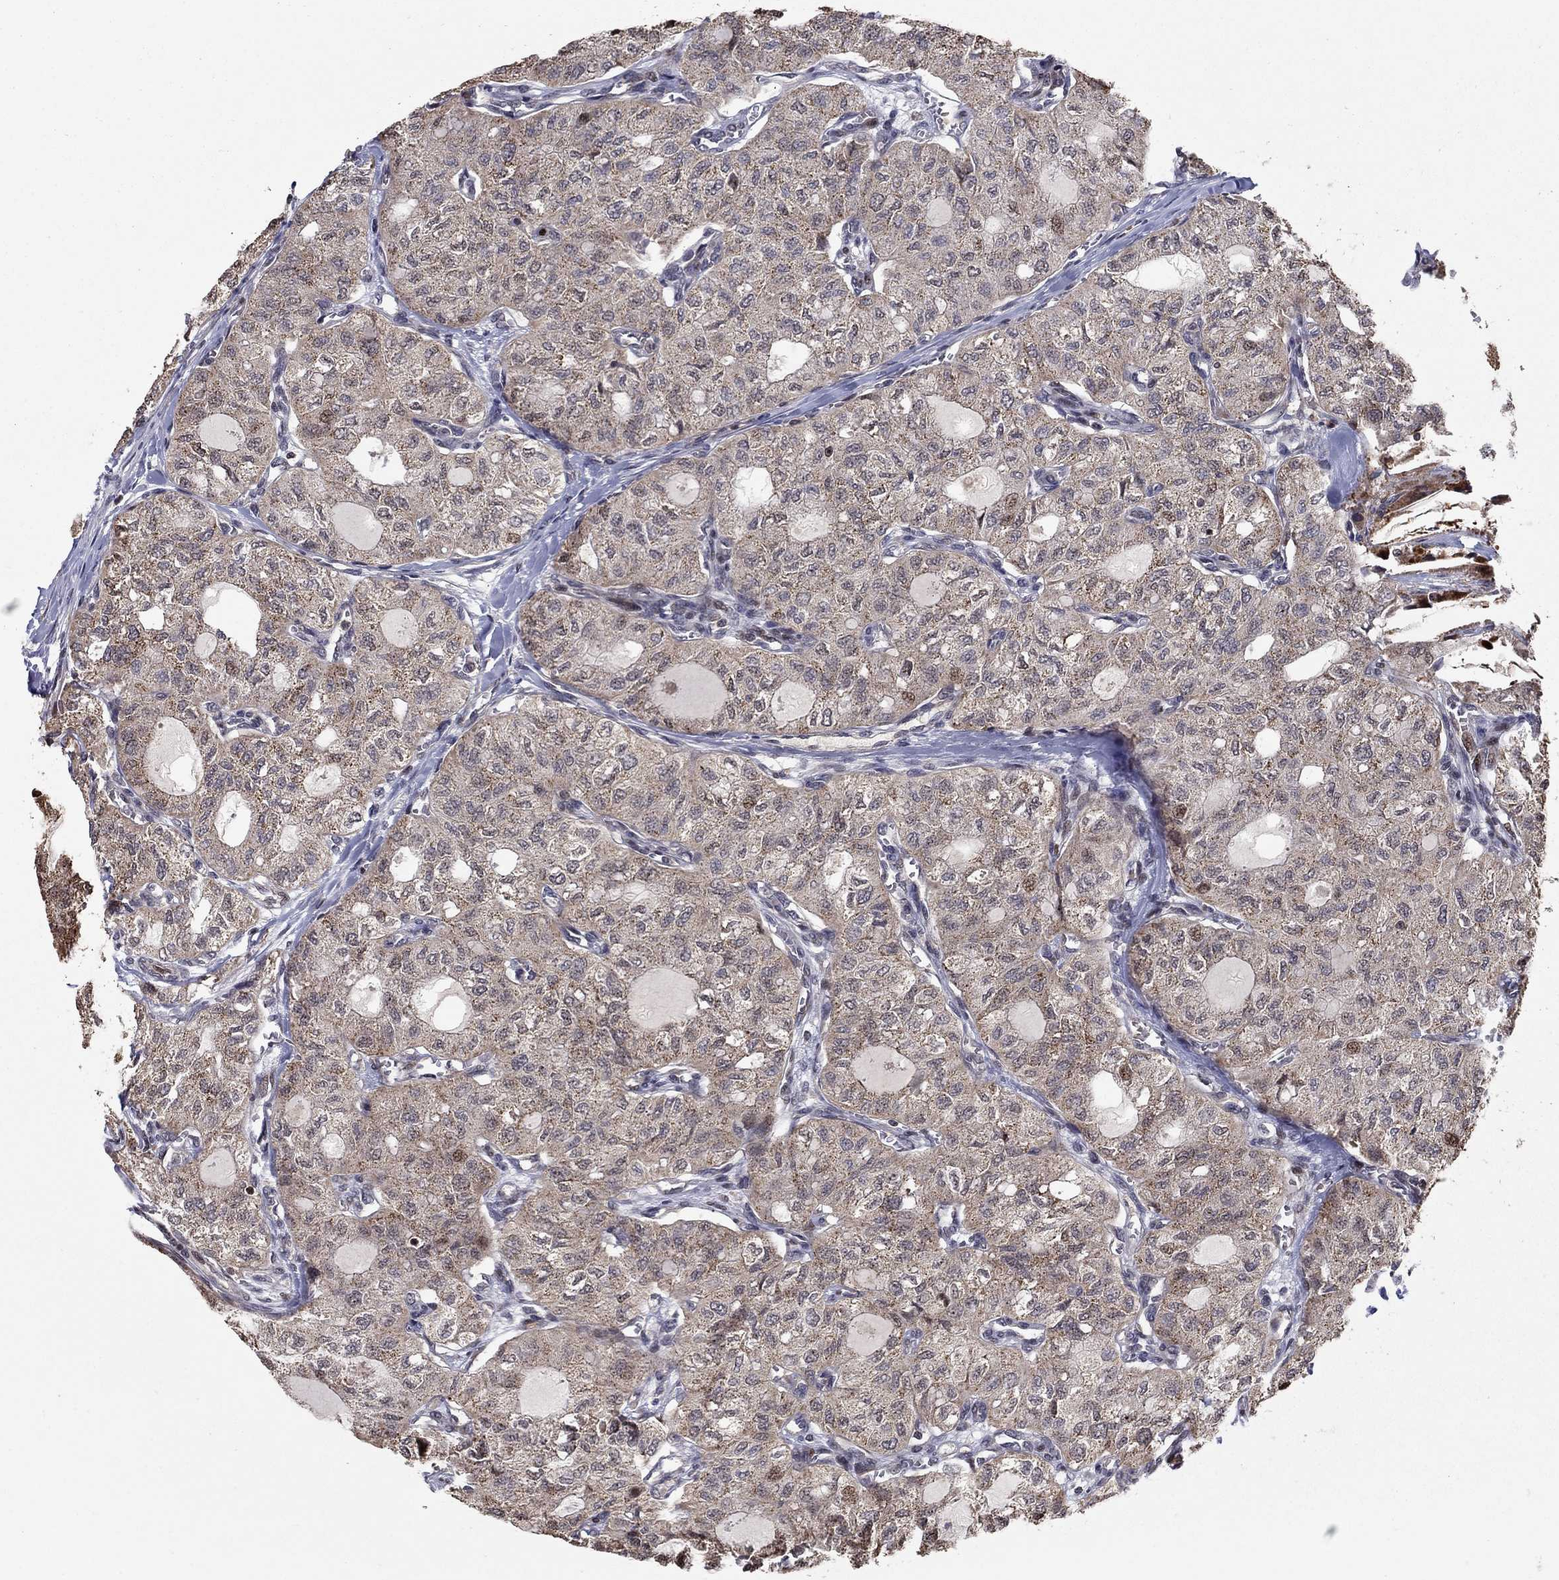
{"staining": {"intensity": "moderate", "quantity": "<25%", "location": "cytoplasmic/membranous"}, "tissue": "thyroid cancer", "cell_type": "Tumor cells", "image_type": "cancer", "snomed": [{"axis": "morphology", "description": "Follicular adenoma carcinoma, NOS"}, {"axis": "topography", "description": "Thyroid gland"}], "caption": "Tumor cells display low levels of moderate cytoplasmic/membranous expression in approximately <25% of cells in follicular adenoma carcinoma (thyroid).", "gene": "LPCAT4", "patient": {"sex": "male", "age": 75}}